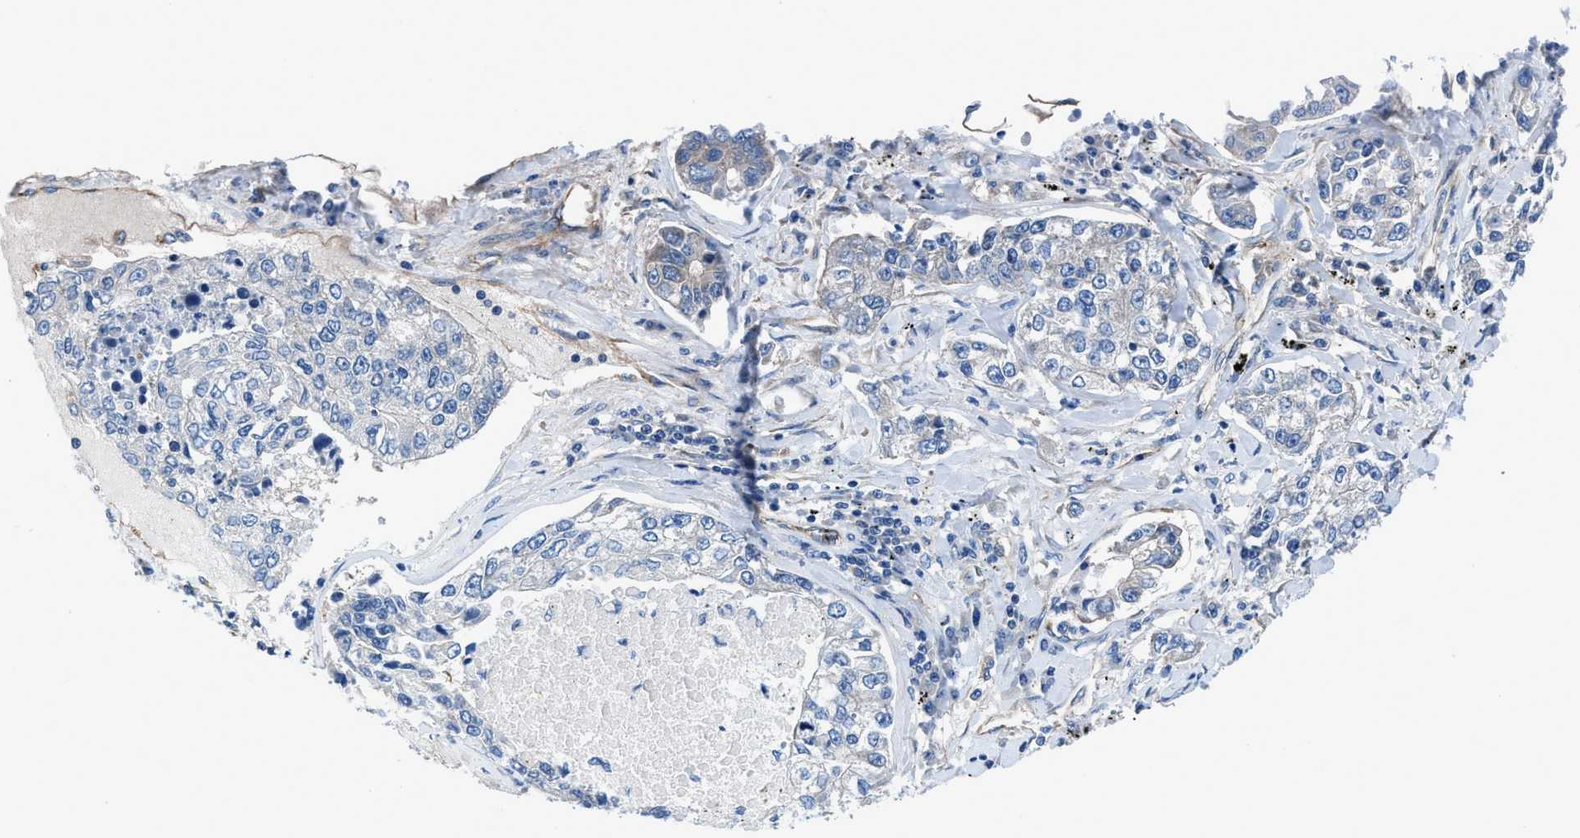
{"staining": {"intensity": "negative", "quantity": "none", "location": "none"}, "tissue": "lung cancer", "cell_type": "Tumor cells", "image_type": "cancer", "snomed": [{"axis": "morphology", "description": "Adenocarcinoma, NOS"}, {"axis": "topography", "description": "Lung"}], "caption": "IHC of lung cancer demonstrates no expression in tumor cells.", "gene": "TRIP4", "patient": {"sex": "male", "age": 49}}